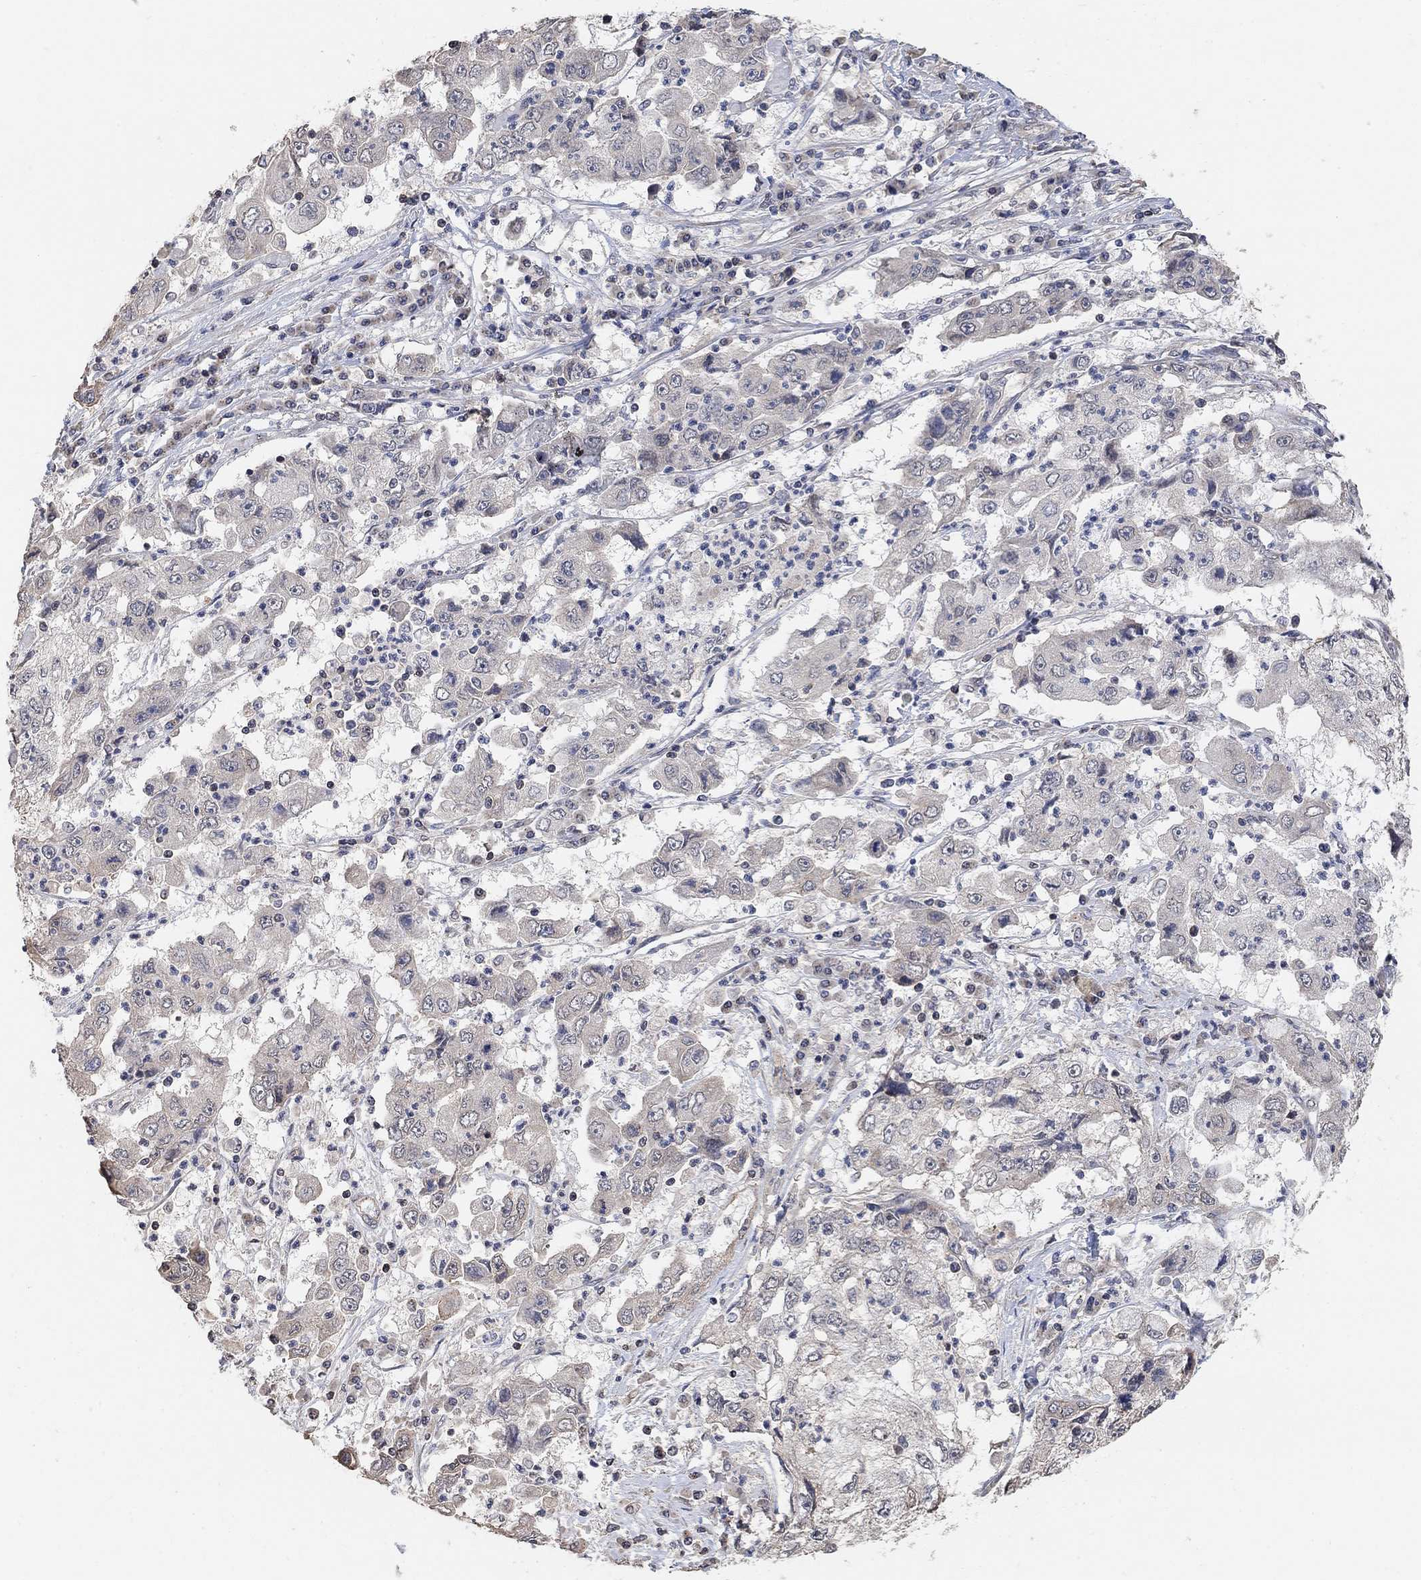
{"staining": {"intensity": "negative", "quantity": "none", "location": "none"}, "tissue": "cervical cancer", "cell_type": "Tumor cells", "image_type": "cancer", "snomed": [{"axis": "morphology", "description": "Squamous cell carcinoma, NOS"}, {"axis": "topography", "description": "Cervix"}], "caption": "Image shows no protein expression in tumor cells of cervical cancer (squamous cell carcinoma) tissue.", "gene": "UNC5B", "patient": {"sex": "female", "age": 36}}